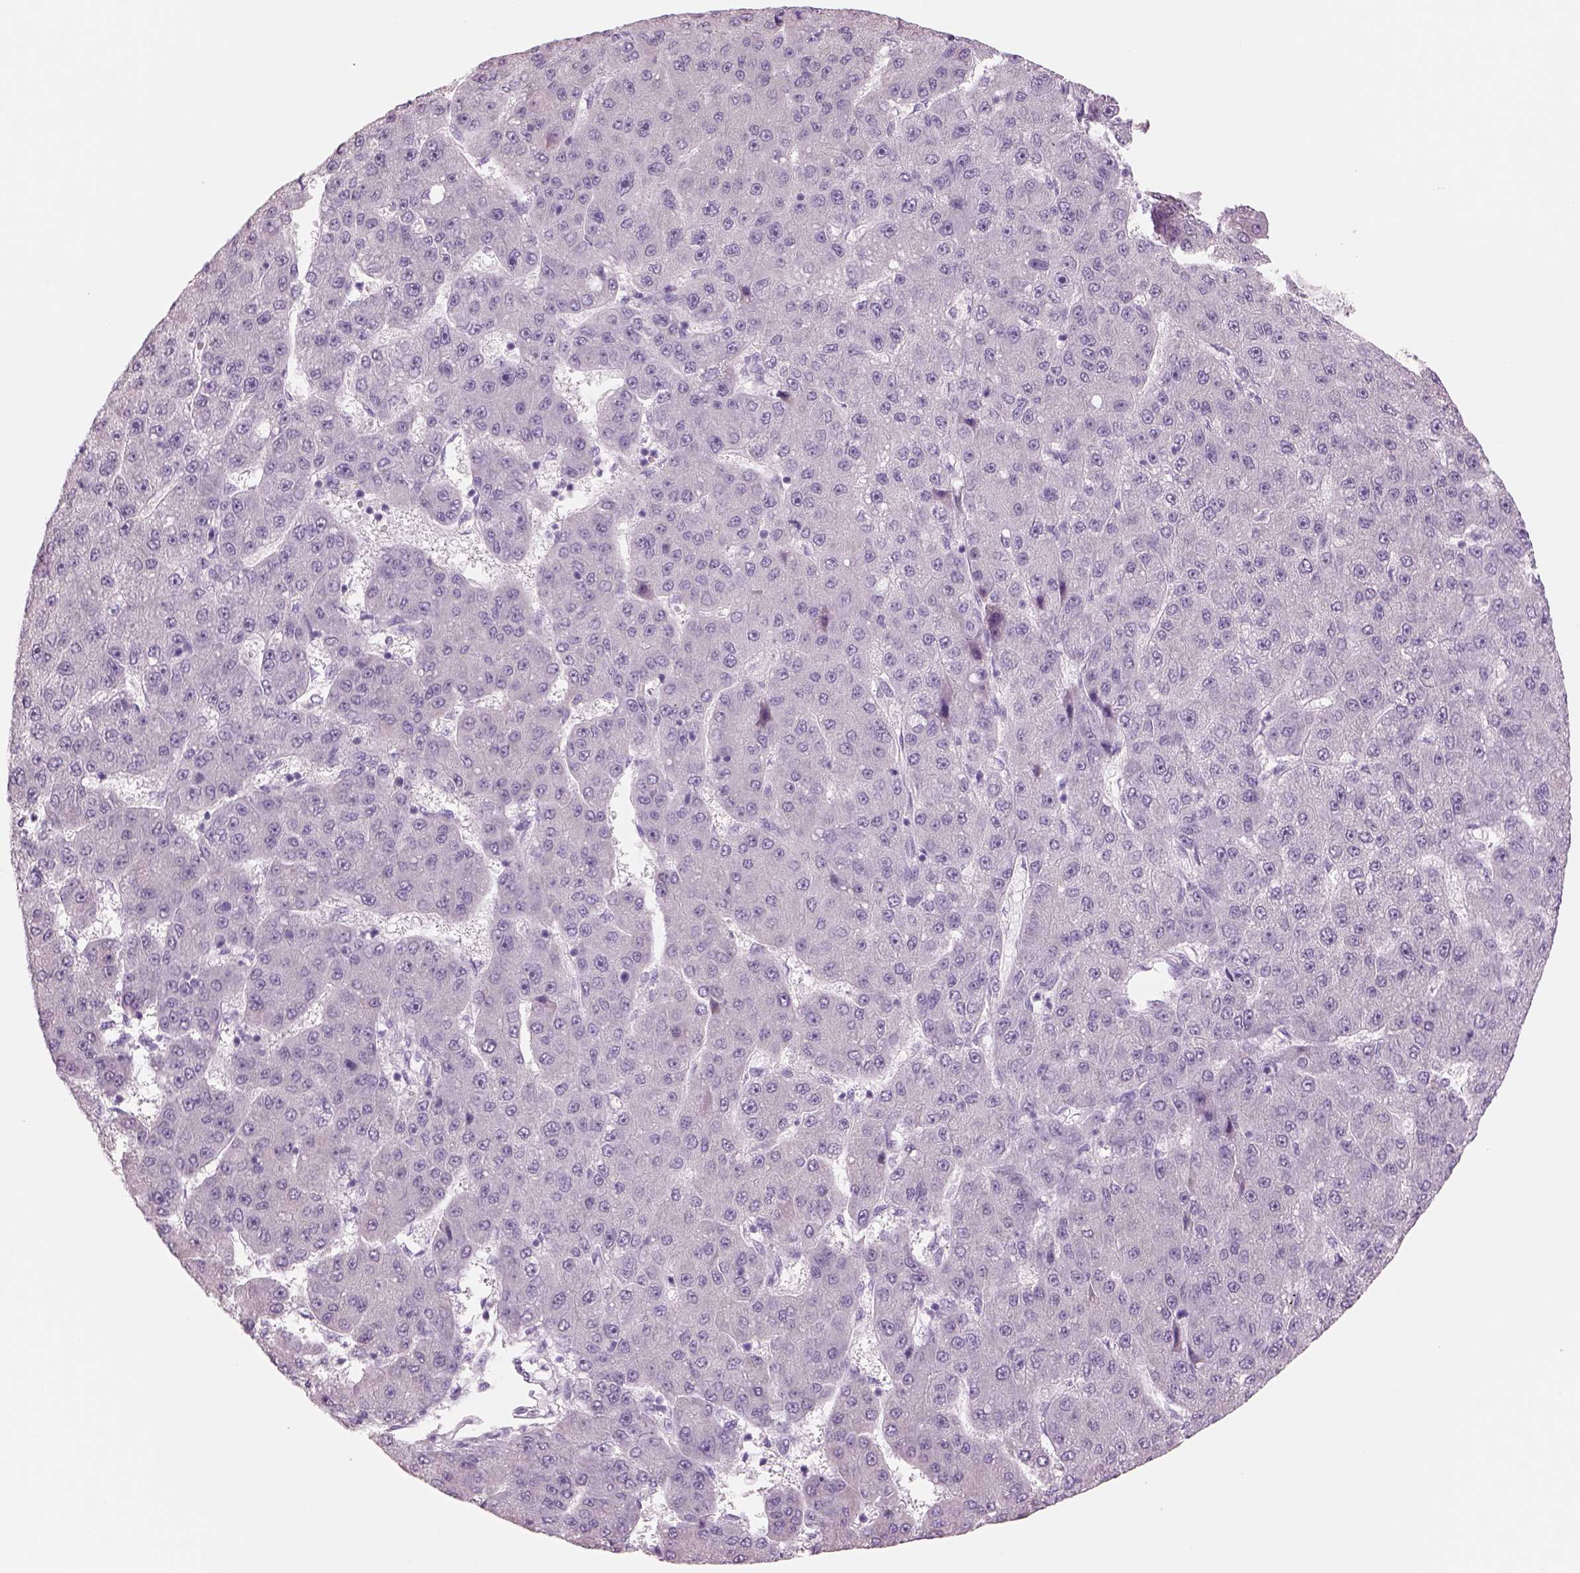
{"staining": {"intensity": "negative", "quantity": "none", "location": "none"}, "tissue": "liver cancer", "cell_type": "Tumor cells", "image_type": "cancer", "snomed": [{"axis": "morphology", "description": "Carcinoma, Hepatocellular, NOS"}, {"axis": "topography", "description": "Liver"}], "caption": "A high-resolution micrograph shows immunohistochemistry (IHC) staining of liver cancer, which displays no significant staining in tumor cells.", "gene": "RHO", "patient": {"sex": "male", "age": 67}}